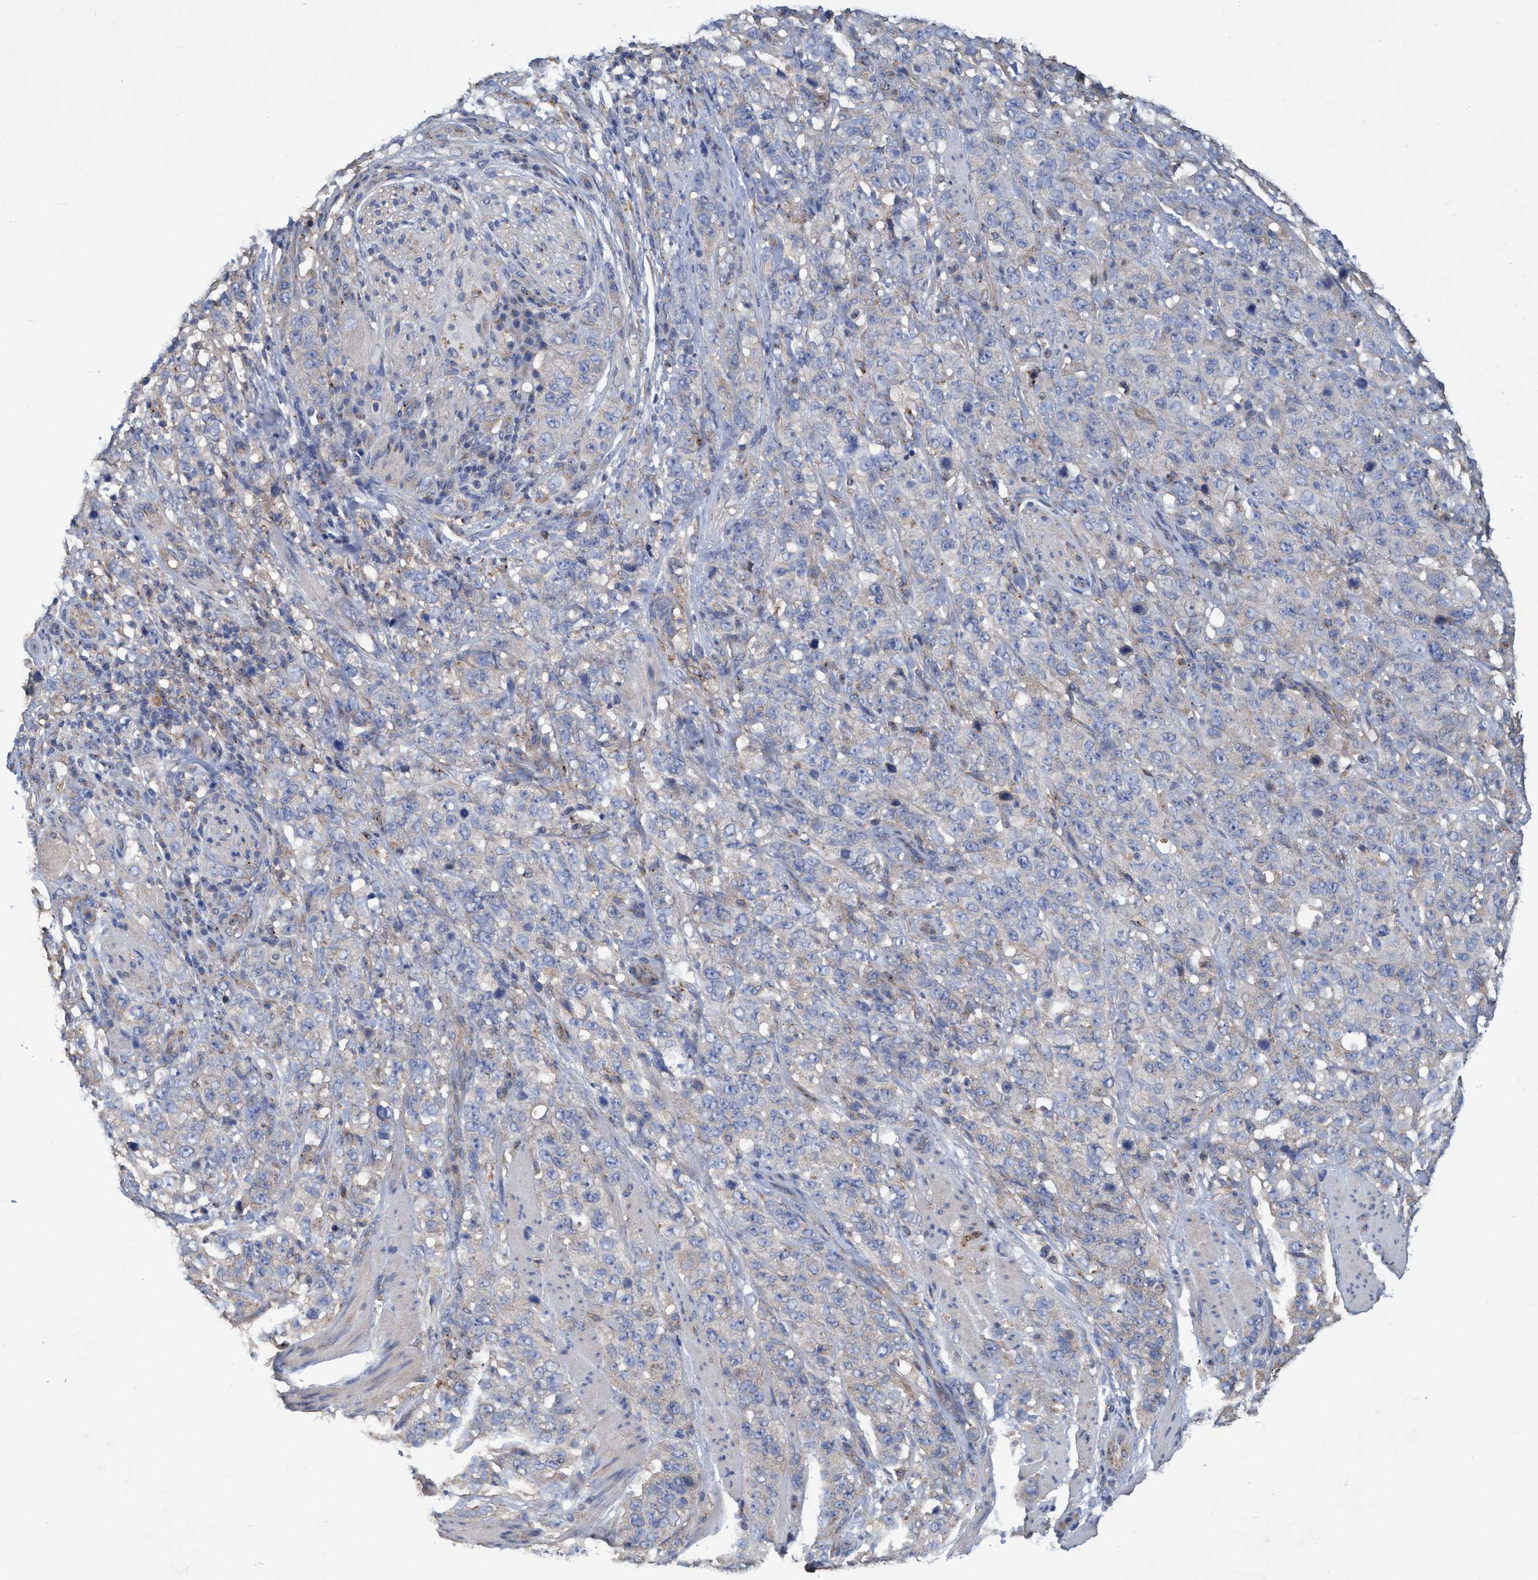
{"staining": {"intensity": "negative", "quantity": "none", "location": "none"}, "tissue": "stomach cancer", "cell_type": "Tumor cells", "image_type": "cancer", "snomed": [{"axis": "morphology", "description": "Adenocarcinoma, NOS"}, {"axis": "topography", "description": "Stomach"}], "caption": "High magnification brightfield microscopy of stomach cancer (adenocarcinoma) stained with DAB (3,3'-diaminobenzidine) (brown) and counterstained with hematoxylin (blue): tumor cells show no significant expression. (DAB immunohistochemistry with hematoxylin counter stain).", "gene": "BICD2", "patient": {"sex": "male", "age": 48}}